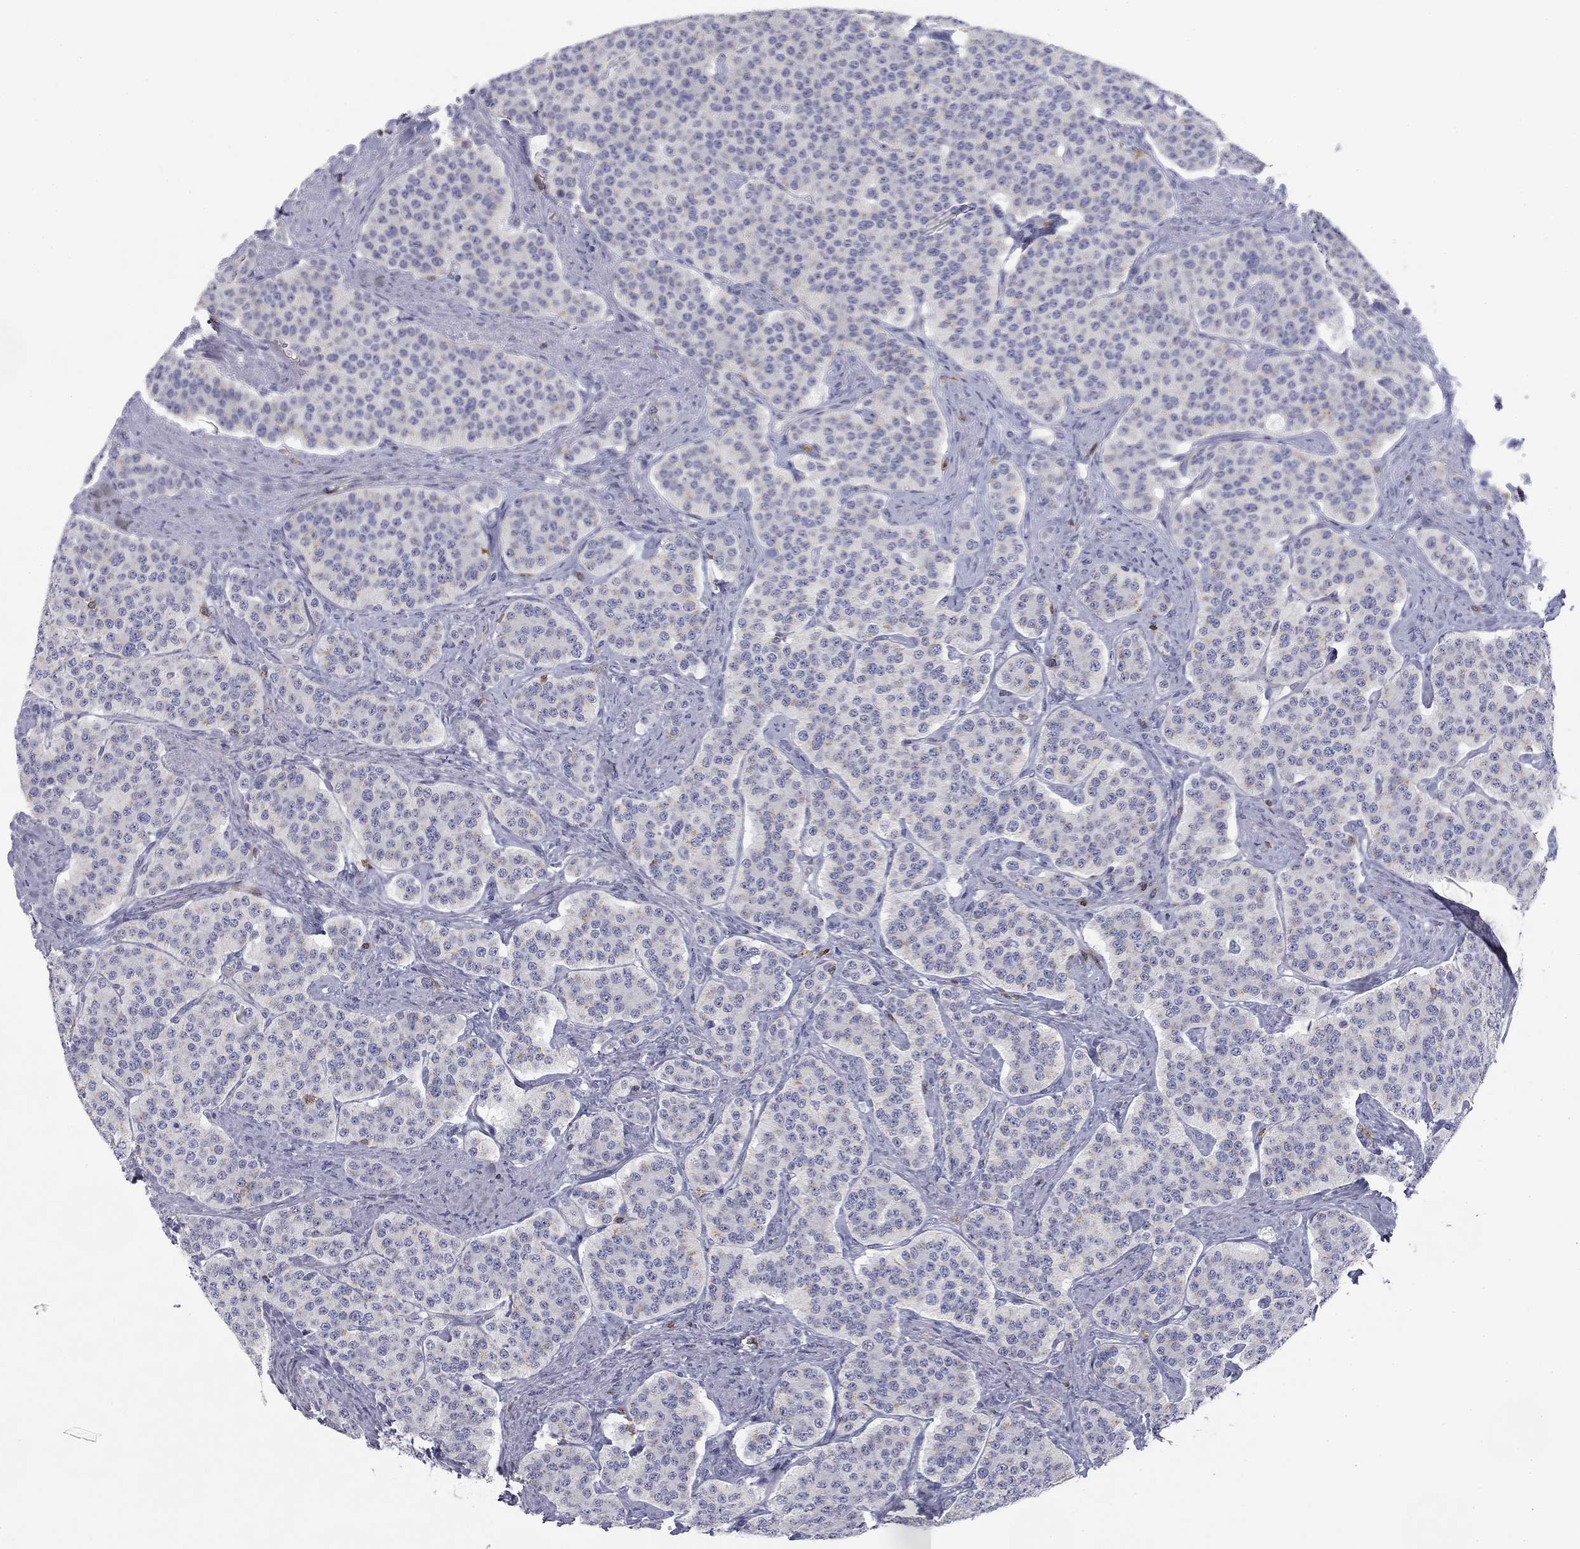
{"staining": {"intensity": "negative", "quantity": "none", "location": "none"}, "tissue": "carcinoid", "cell_type": "Tumor cells", "image_type": "cancer", "snomed": [{"axis": "morphology", "description": "Carcinoid, malignant, NOS"}, {"axis": "topography", "description": "Small intestine"}], "caption": "High magnification brightfield microscopy of carcinoid stained with DAB (brown) and counterstained with hematoxylin (blue): tumor cells show no significant expression.", "gene": "TRAT1", "patient": {"sex": "female", "age": 58}}